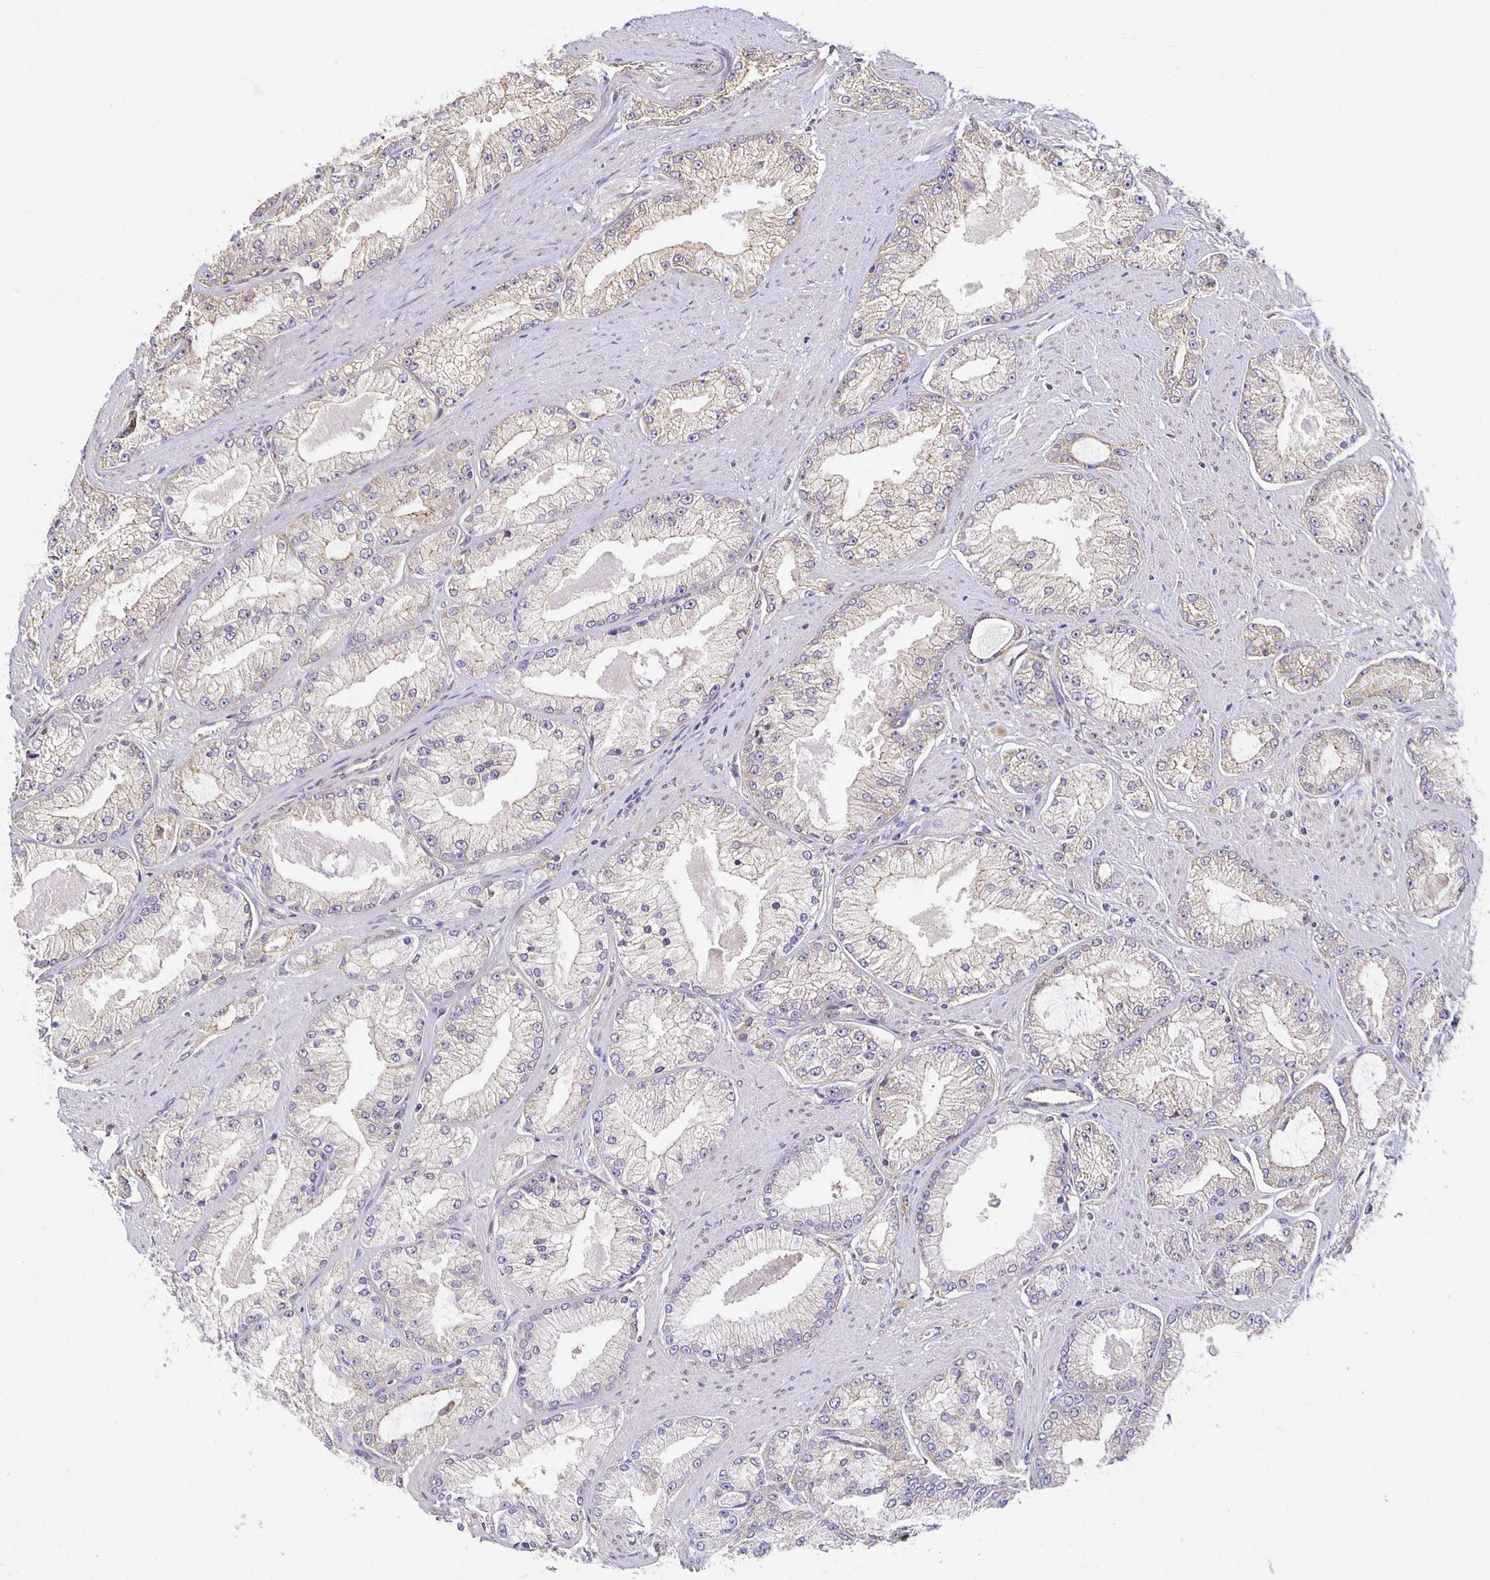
{"staining": {"intensity": "weak", "quantity": "<25%", "location": "cytoplasmic/membranous"}, "tissue": "prostate cancer", "cell_type": "Tumor cells", "image_type": "cancer", "snomed": [{"axis": "morphology", "description": "Adenocarcinoma, High grade"}, {"axis": "topography", "description": "Prostate"}], "caption": "Immunohistochemistry (IHC) histopathology image of human prostate adenocarcinoma (high-grade) stained for a protein (brown), which reveals no expression in tumor cells.", "gene": "SORL1", "patient": {"sex": "male", "age": 68}}